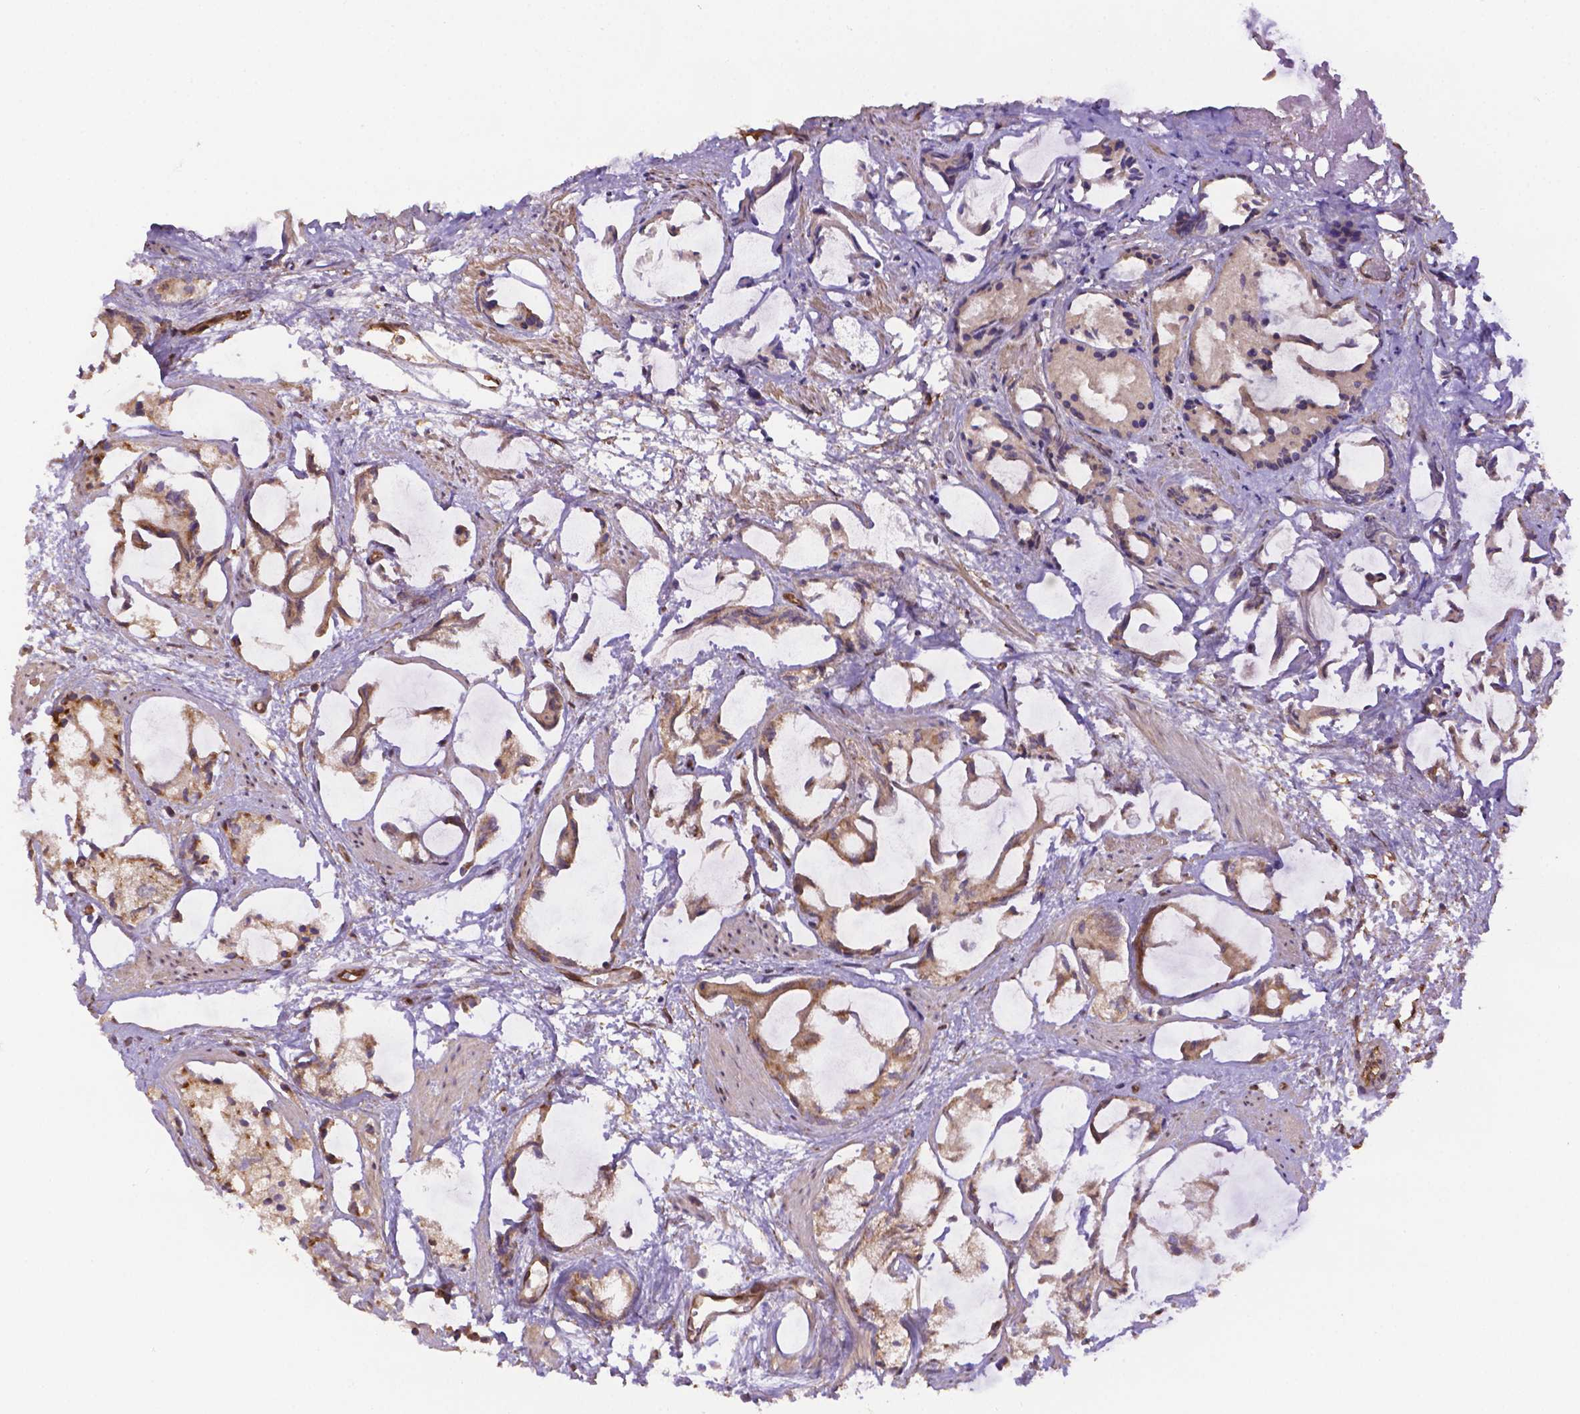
{"staining": {"intensity": "weak", "quantity": ">75%", "location": "cytoplasmic/membranous"}, "tissue": "prostate cancer", "cell_type": "Tumor cells", "image_type": "cancer", "snomed": [{"axis": "morphology", "description": "Adenocarcinoma, High grade"}, {"axis": "topography", "description": "Prostate"}], "caption": "High-magnification brightfield microscopy of high-grade adenocarcinoma (prostate) stained with DAB (brown) and counterstained with hematoxylin (blue). tumor cells exhibit weak cytoplasmic/membranous positivity is seen in about>75% of cells.", "gene": "YAP1", "patient": {"sex": "male", "age": 85}}